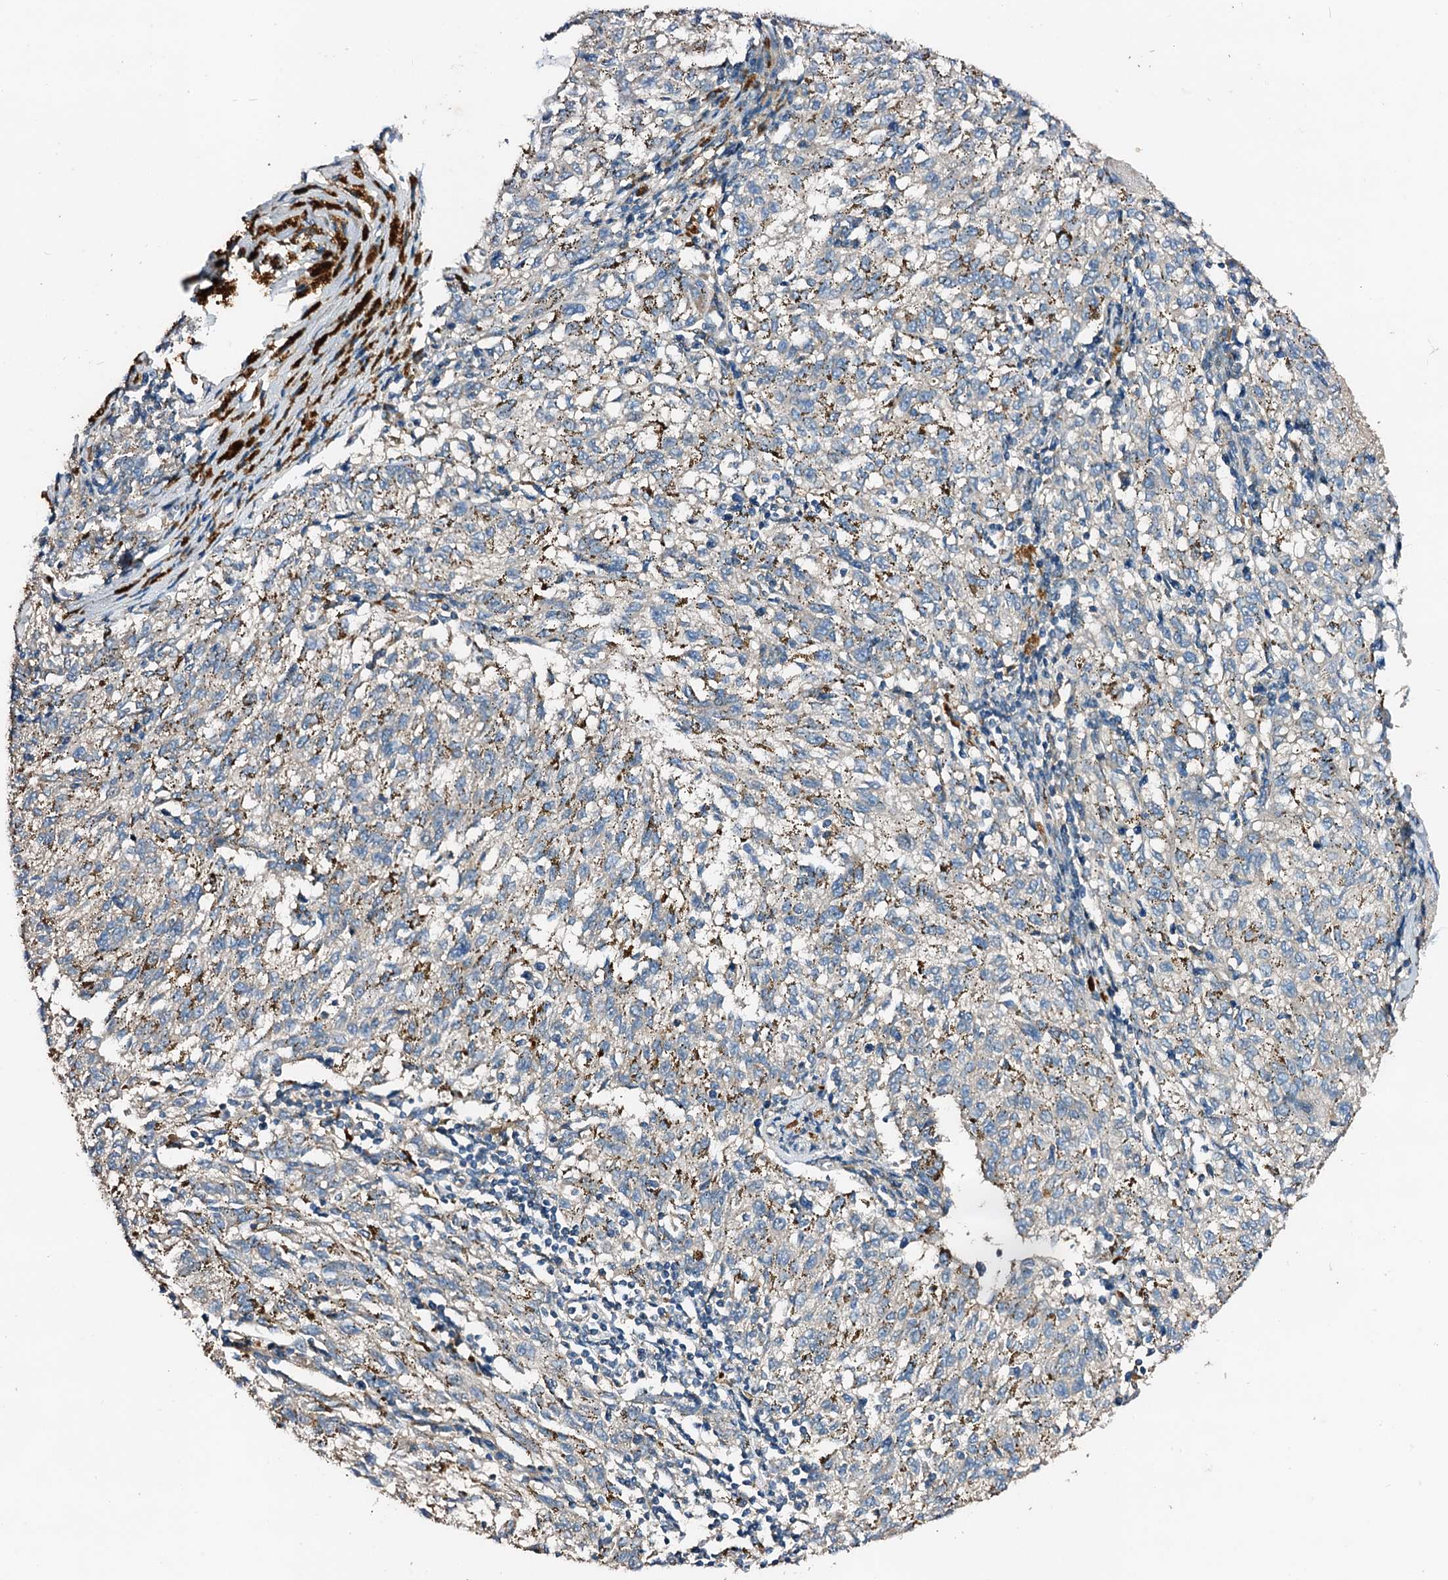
{"staining": {"intensity": "negative", "quantity": "none", "location": "none"}, "tissue": "melanoma", "cell_type": "Tumor cells", "image_type": "cancer", "snomed": [{"axis": "morphology", "description": "Malignant melanoma, NOS"}, {"axis": "topography", "description": "Skin"}], "caption": "IHC of malignant melanoma shows no staining in tumor cells.", "gene": "FIBIN", "patient": {"sex": "female", "age": 72}}